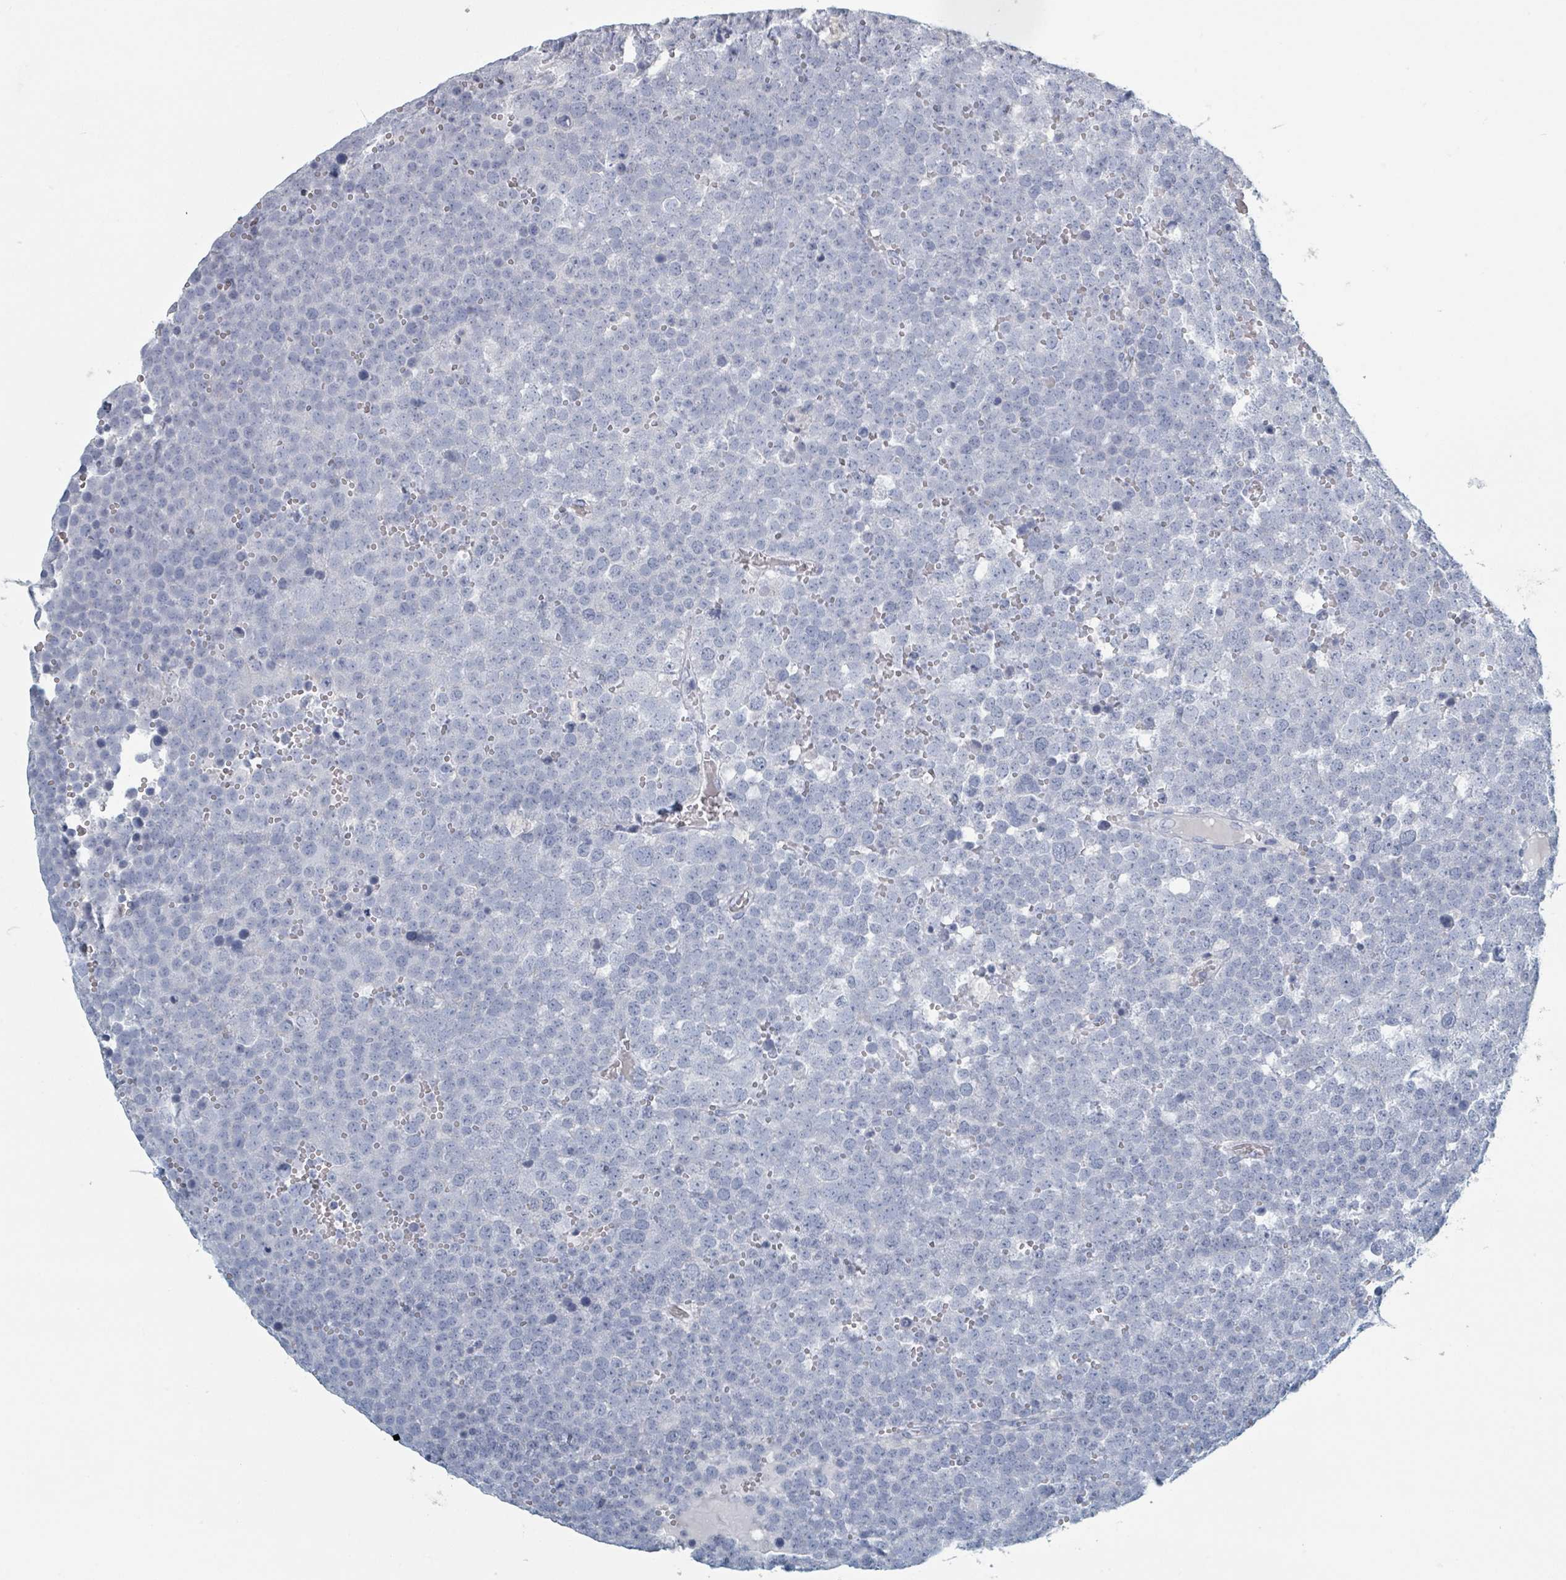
{"staining": {"intensity": "negative", "quantity": "none", "location": "none"}, "tissue": "testis cancer", "cell_type": "Tumor cells", "image_type": "cancer", "snomed": [{"axis": "morphology", "description": "Seminoma, NOS"}, {"axis": "topography", "description": "Testis"}], "caption": "This is an immunohistochemistry (IHC) image of testis cancer. There is no positivity in tumor cells.", "gene": "HEATR5A", "patient": {"sex": "male", "age": 71}}